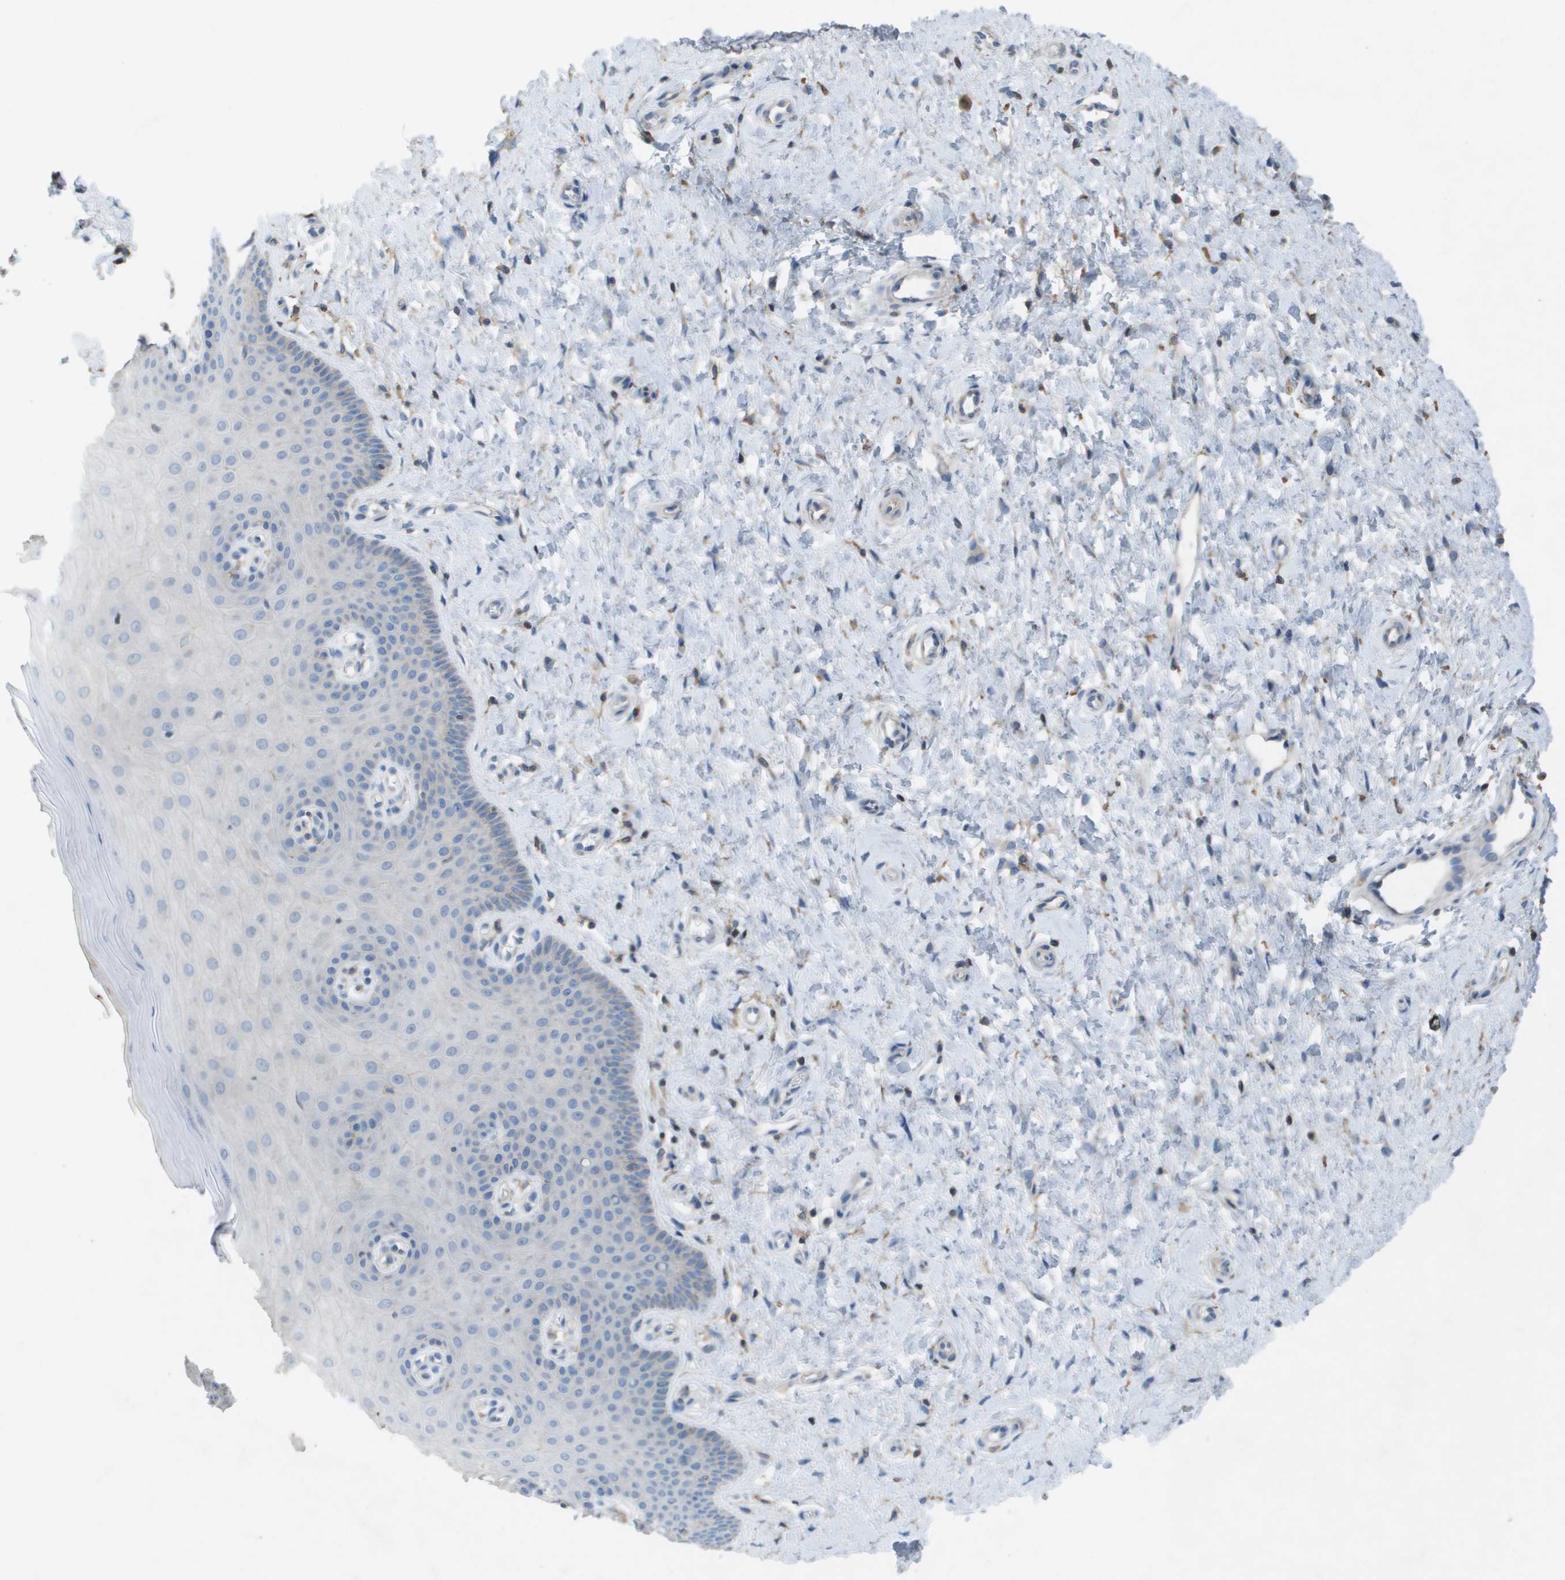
{"staining": {"intensity": "weak", "quantity": "<25%", "location": "cytoplasmic/membranous"}, "tissue": "cervix", "cell_type": "Glandular cells", "image_type": "normal", "snomed": [{"axis": "morphology", "description": "Normal tissue, NOS"}, {"axis": "topography", "description": "Cervix"}], "caption": "Immunohistochemistry (IHC) of unremarkable cervix displays no positivity in glandular cells.", "gene": "CLCA4", "patient": {"sex": "female", "age": 55}}